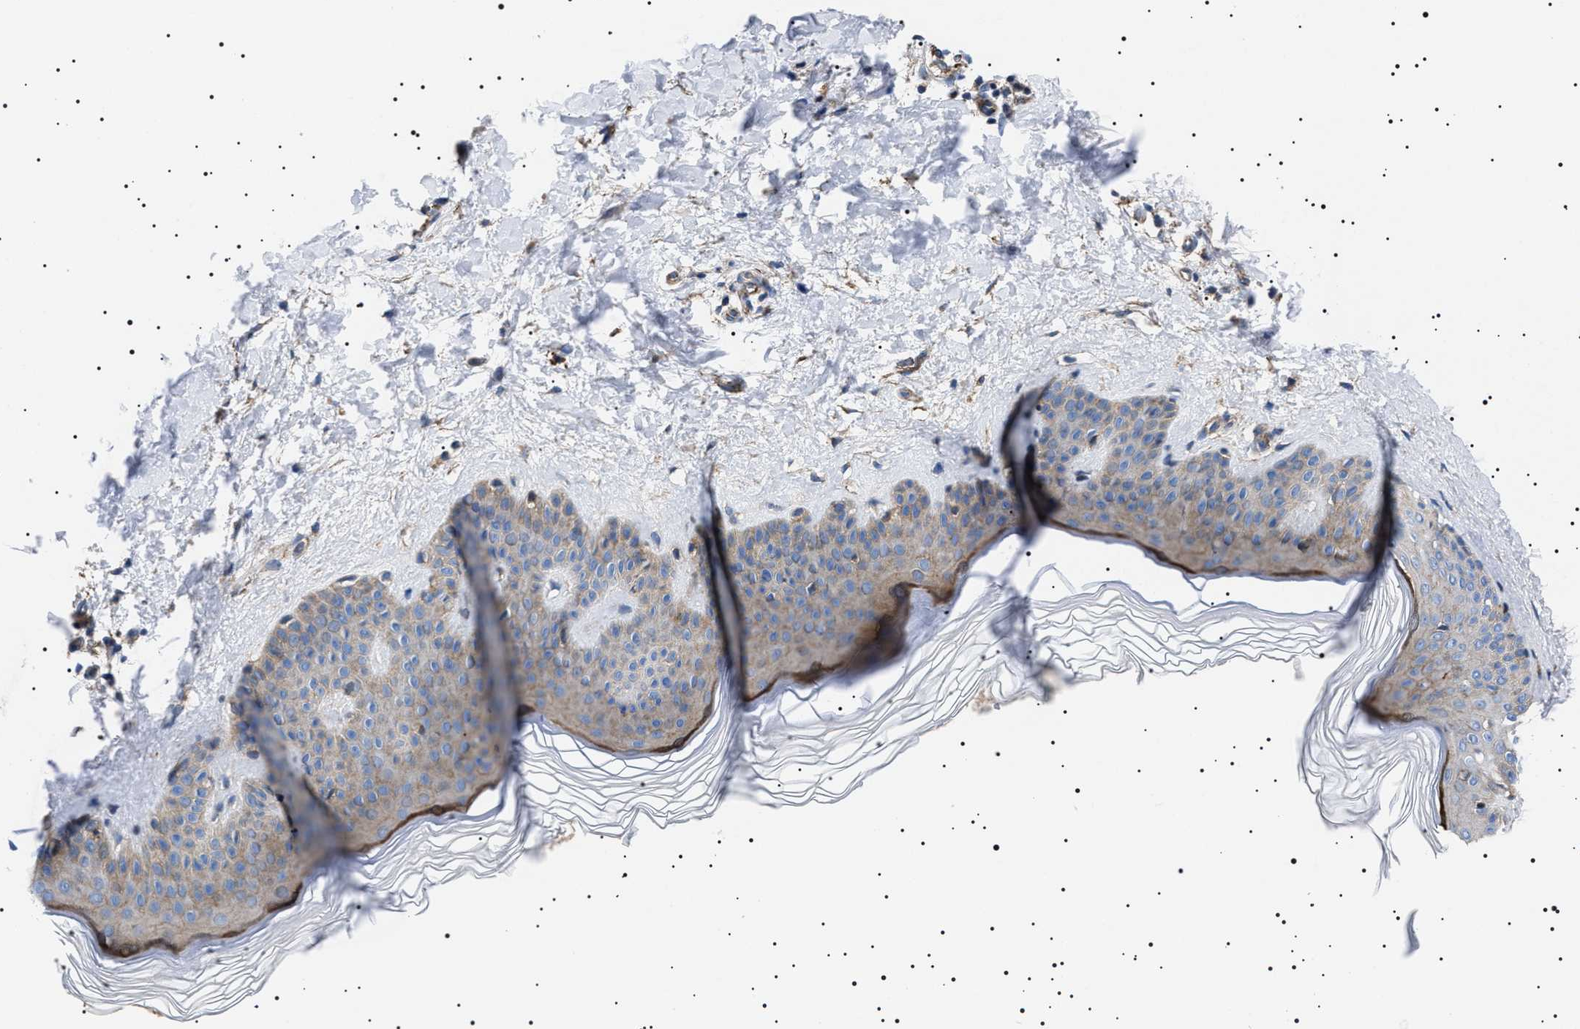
{"staining": {"intensity": "weak", "quantity": ">75%", "location": "cytoplasmic/membranous"}, "tissue": "skin", "cell_type": "Fibroblasts", "image_type": "normal", "snomed": [{"axis": "morphology", "description": "Normal tissue, NOS"}, {"axis": "morphology", "description": "Malignant melanoma, Metastatic site"}, {"axis": "topography", "description": "Skin"}], "caption": "This is a photomicrograph of immunohistochemistry staining of unremarkable skin, which shows weak expression in the cytoplasmic/membranous of fibroblasts.", "gene": "NEU1", "patient": {"sex": "male", "age": 41}}